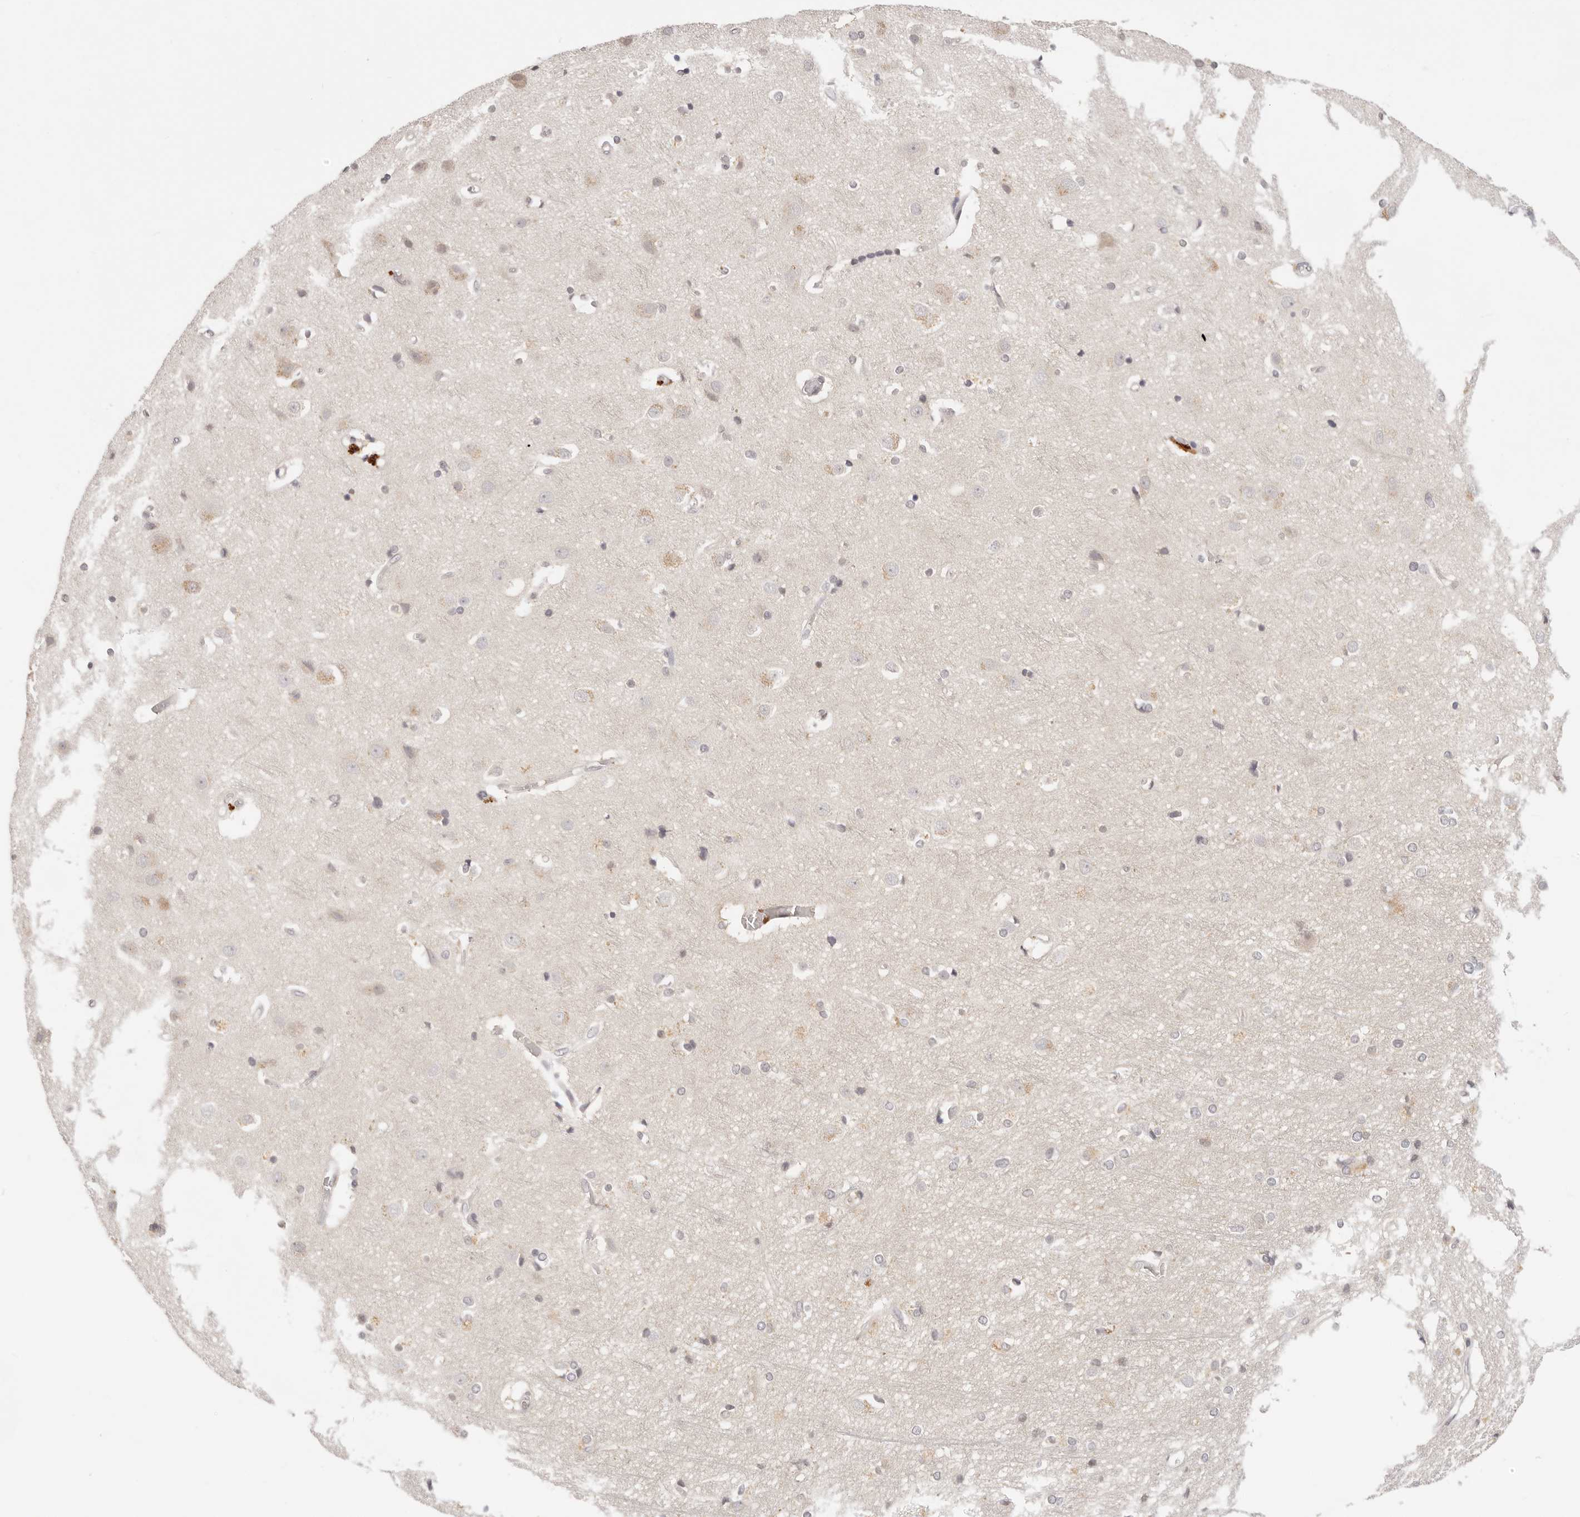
{"staining": {"intensity": "negative", "quantity": "none", "location": "none"}, "tissue": "cerebral cortex", "cell_type": "Endothelial cells", "image_type": "normal", "snomed": [{"axis": "morphology", "description": "Normal tissue, NOS"}, {"axis": "topography", "description": "Cerebral cortex"}], "caption": "Histopathology image shows no protein expression in endothelial cells of benign cerebral cortex.", "gene": "GGPS1", "patient": {"sex": "male", "age": 54}}